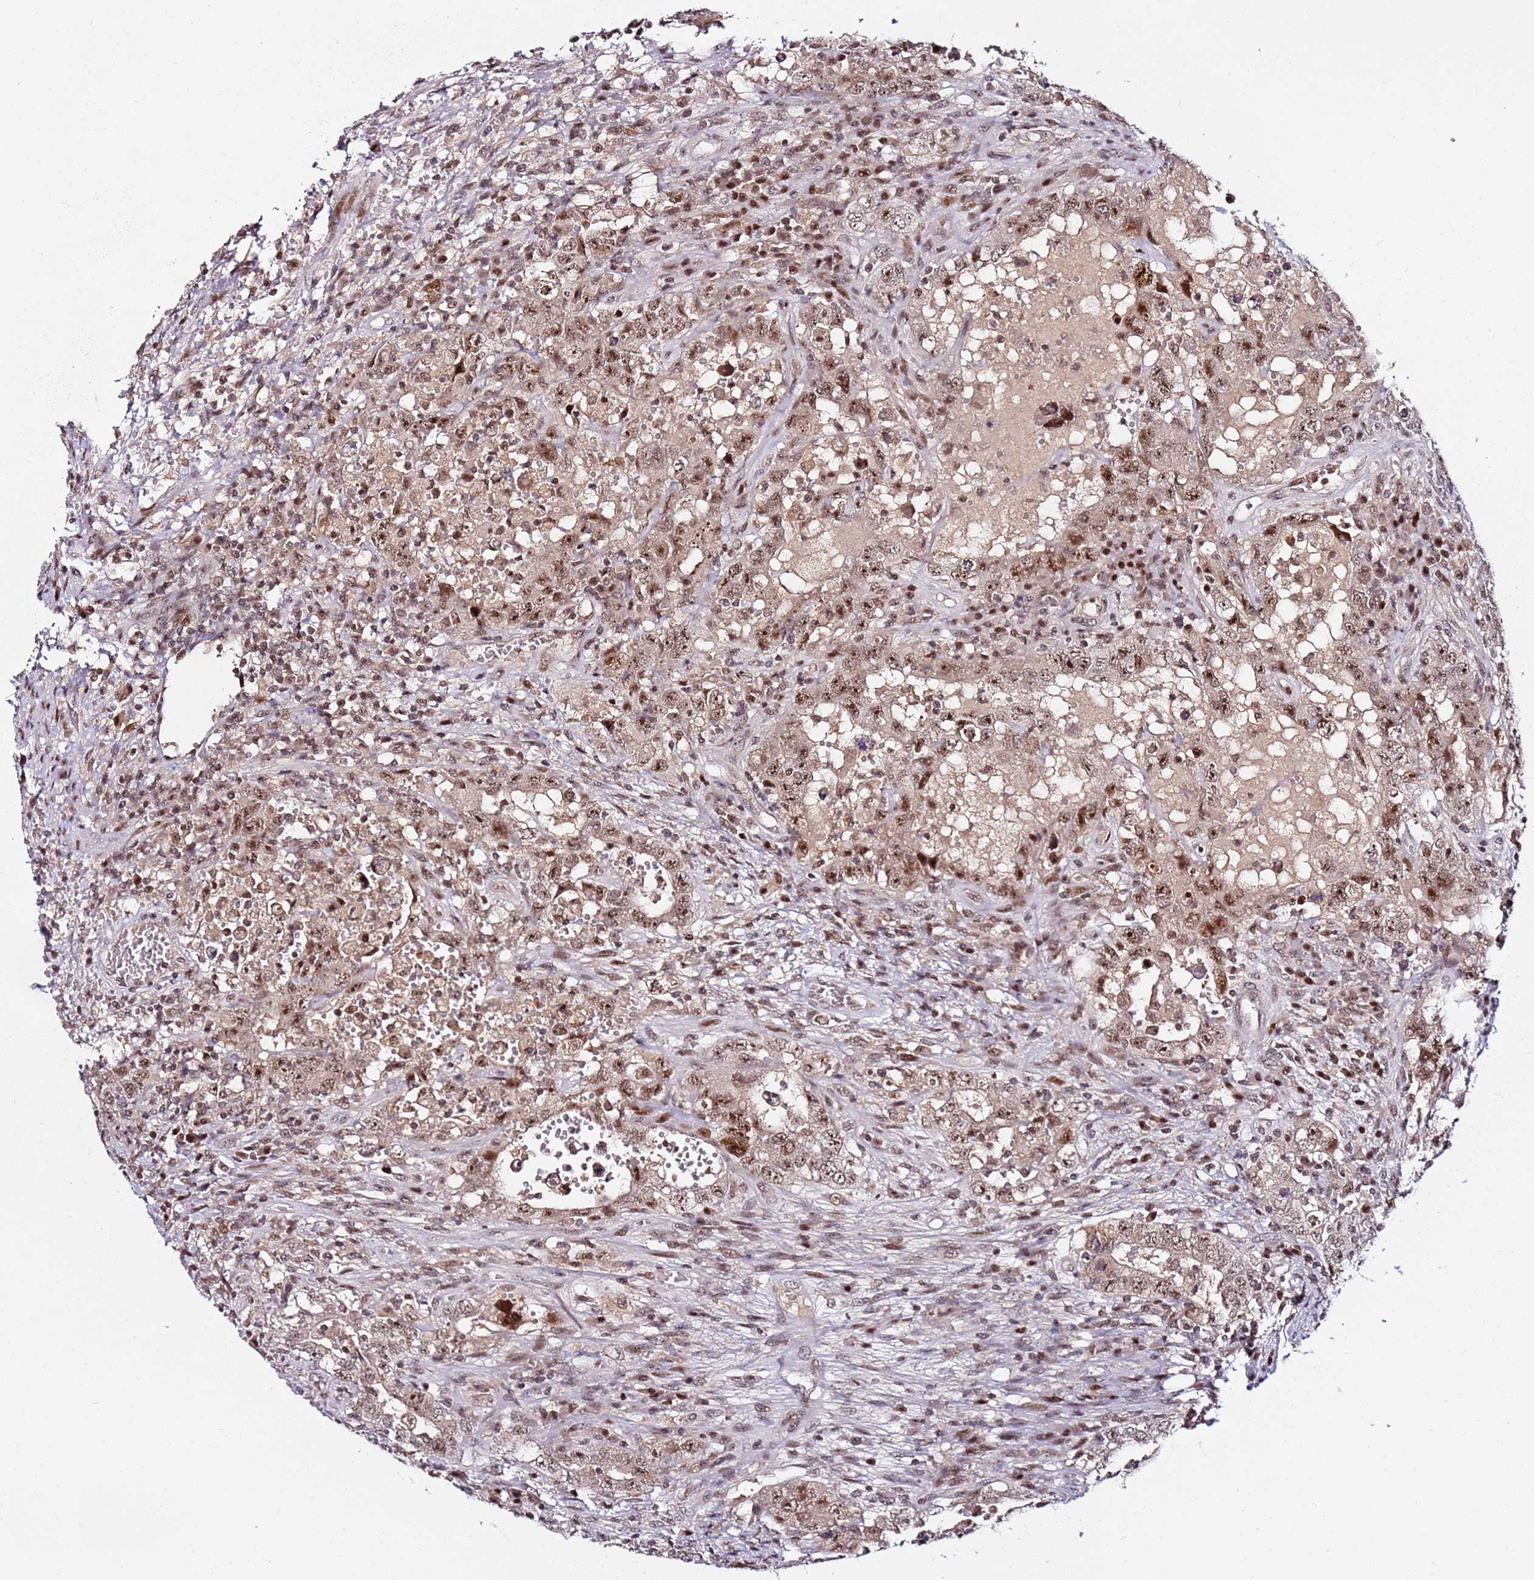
{"staining": {"intensity": "moderate", "quantity": ">75%", "location": "nuclear"}, "tissue": "testis cancer", "cell_type": "Tumor cells", "image_type": "cancer", "snomed": [{"axis": "morphology", "description": "Carcinoma, Embryonal, NOS"}, {"axis": "topography", "description": "Testis"}], "caption": "Moderate nuclear positivity is seen in approximately >75% of tumor cells in embryonal carcinoma (testis).", "gene": "FCF1", "patient": {"sex": "male", "age": 26}}